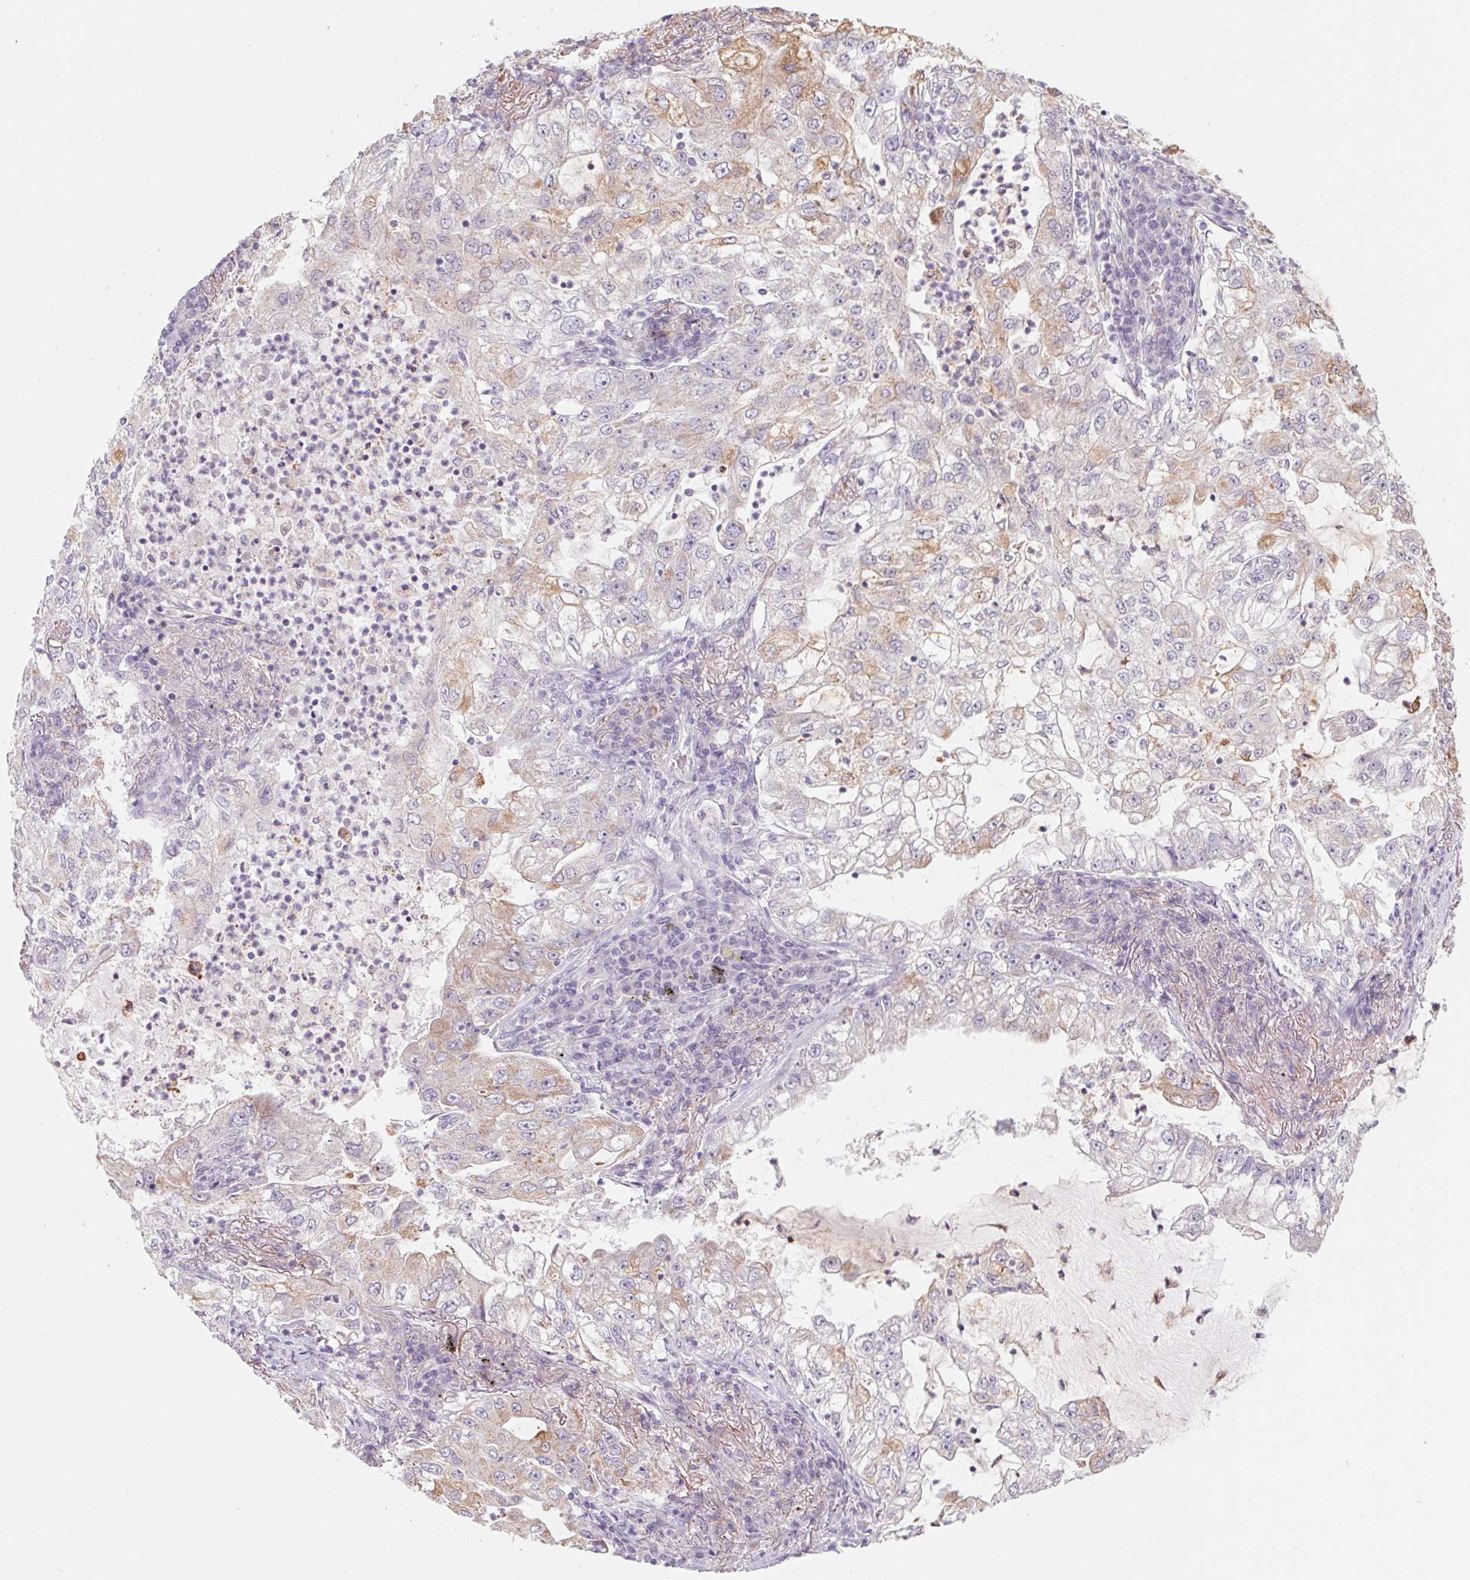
{"staining": {"intensity": "weak", "quantity": "<25%", "location": "cytoplasmic/membranous"}, "tissue": "lung cancer", "cell_type": "Tumor cells", "image_type": "cancer", "snomed": [{"axis": "morphology", "description": "Adenocarcinoma, NOS"}, {"axis": "topography", "description": "Lung"}], "caption": "Immunohistochemical staining of adenocarcinoma (lung) shows no significant staining in tumor cells. The staining was performed using DAB to visualize the protein expression in brown, while the nuclei were stained in blue with hematoxylin (Magnification: 20x).", "gene": "POU1F1", "patient": {"sex": "female", "age": 73}}